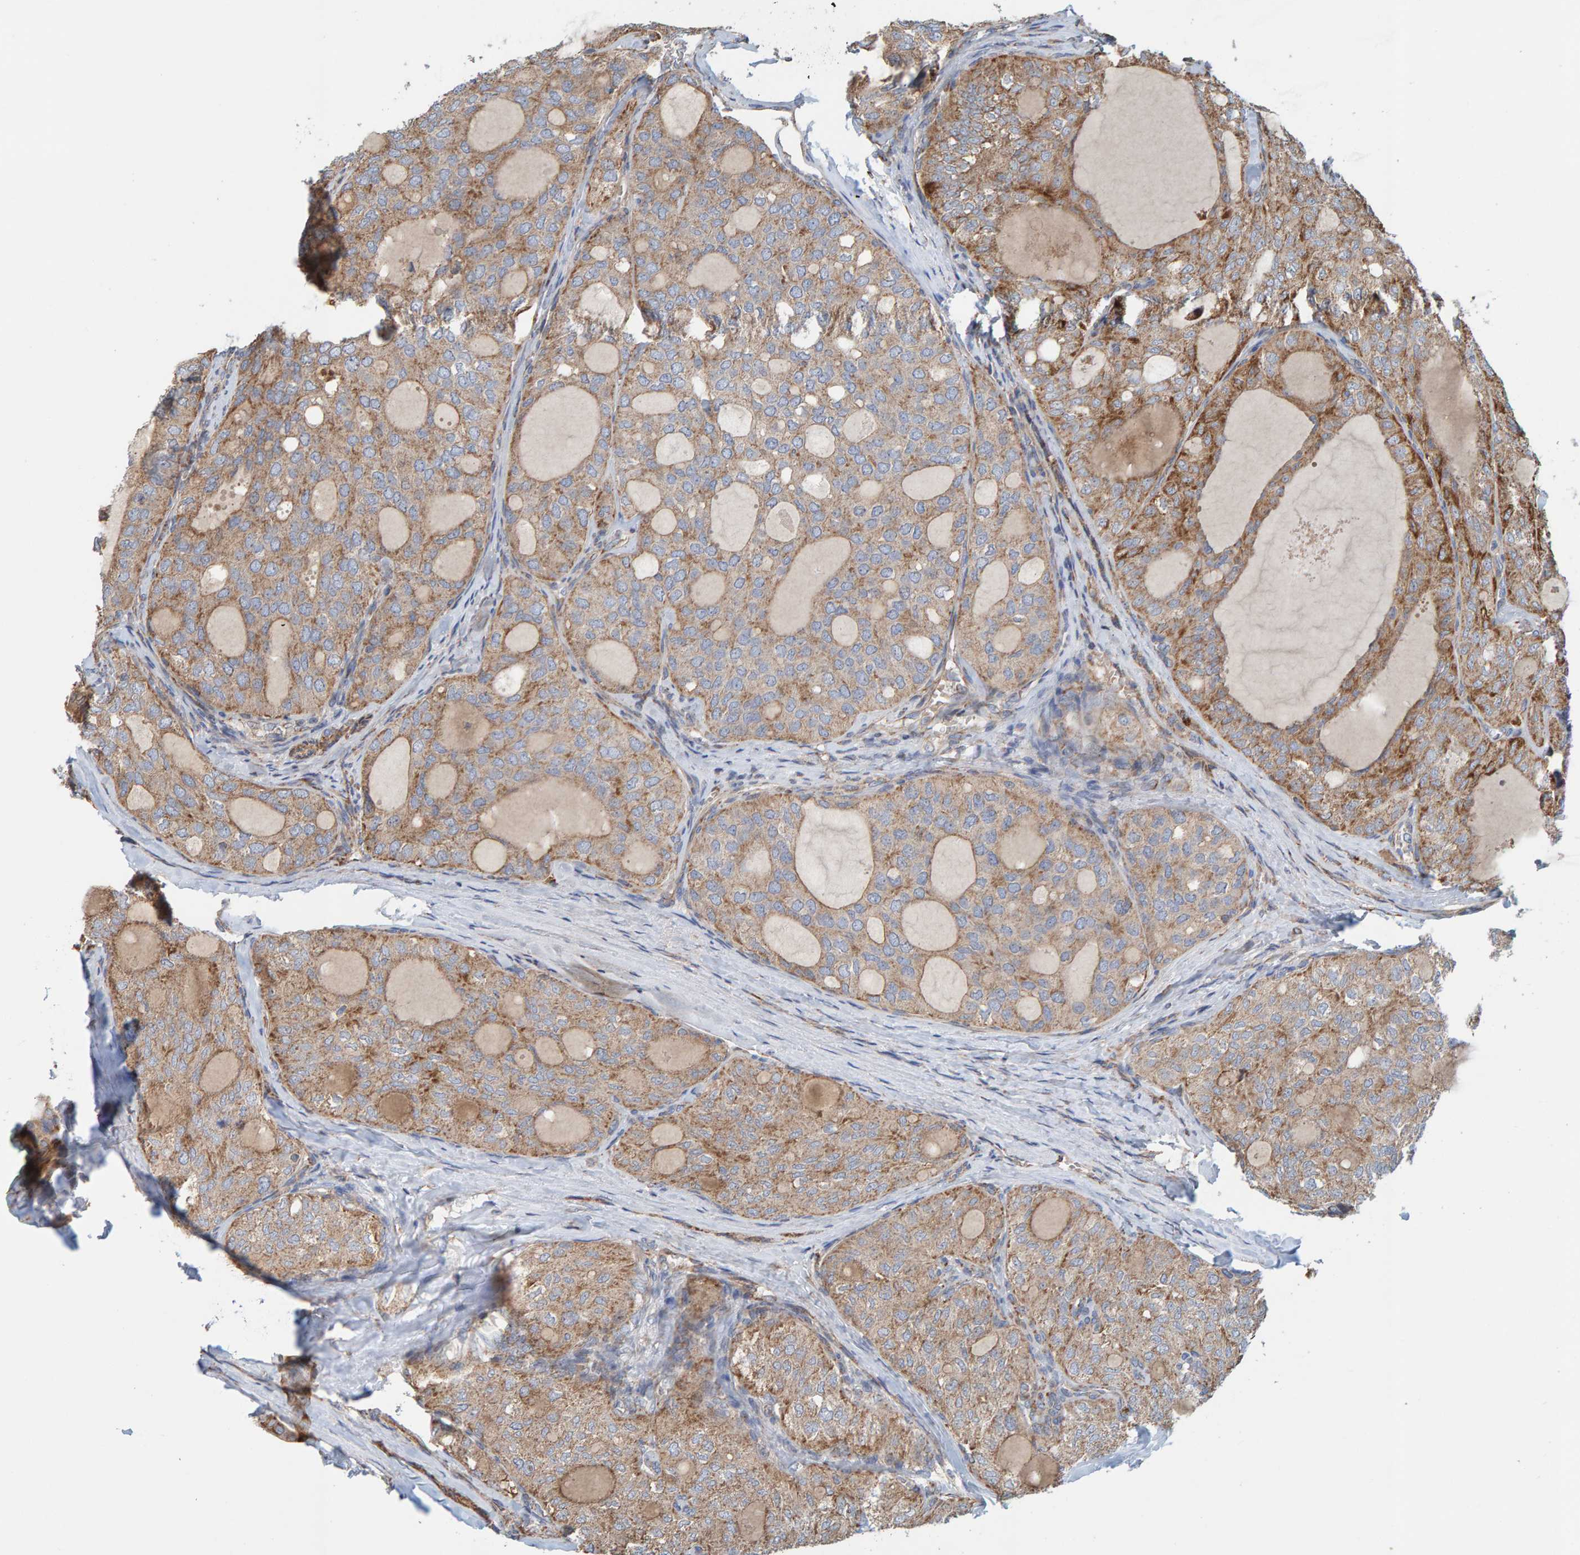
{"staining": {"intensity": "moderate", "quantity": "25%-75%", "location": "cytoplasmic/membranous"}, "tissue": "thyroid cancer", "cell_type": "Tumor cells", "image_type": "cancer", "snomed": [{"axis": "morphology", "description": "Follicular adenoma carcinoma, NOS"}, {"axis": "topography", "description": "Thyroid gland"}], "caption": "There is medium levels of moderate cytoplasmic/membranous positivity in tumor cells of thyroid follicular adenoma carcinoma, as demonstrated by immunohistochemical staining (brown color).", "gene": "MRPL45", "patient": {"sex": "male", "age": 75}}